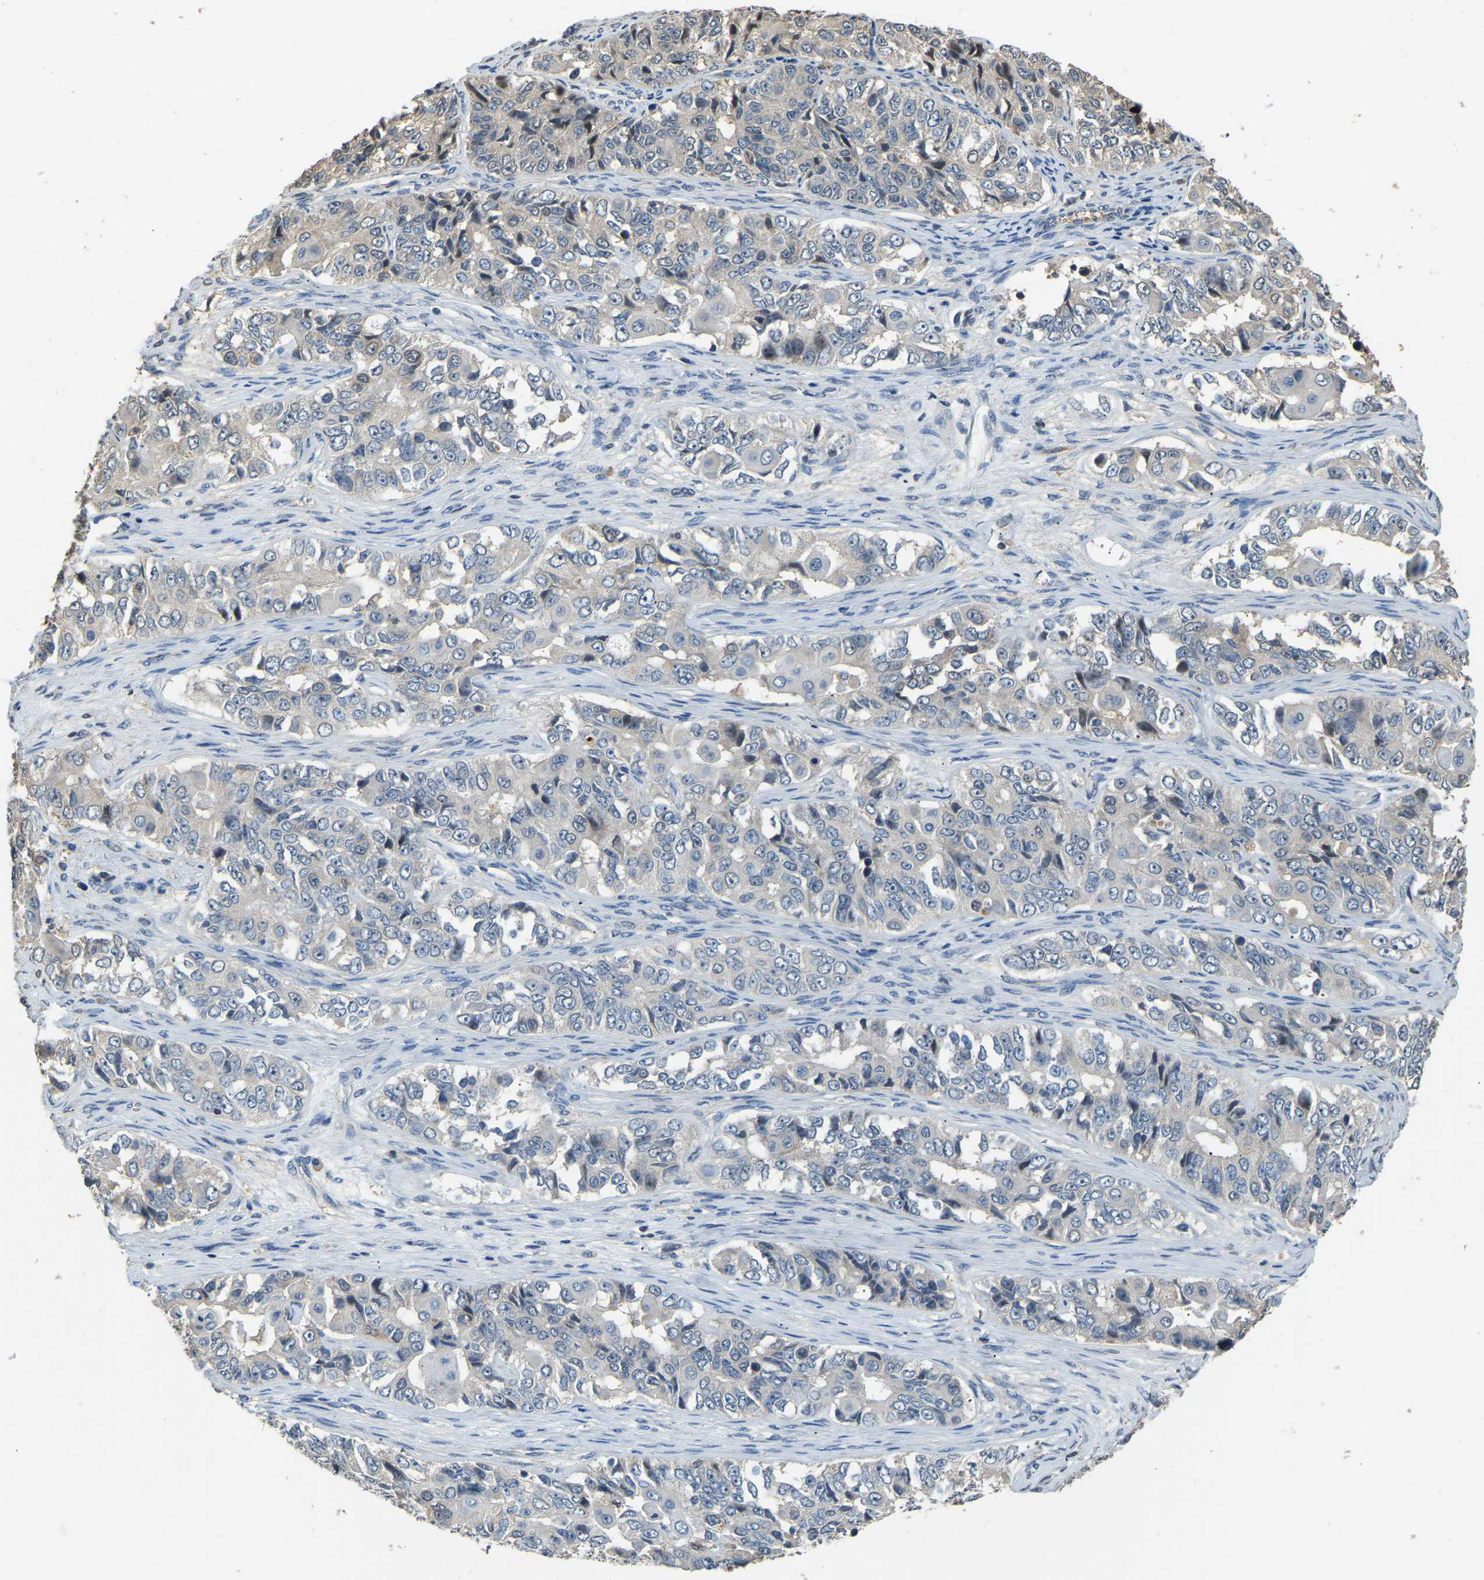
{"staining": {"intensity": "negative", "quantity": "none", "location": "none"}, "tissue": "ovarian cancer", "cell_type": "Tumor cells", "image_type": "cancer", "snomed": [{"axis": "morphology", "description": "Carcinoma, endometroid"}, {"axis": "topography", "description": "Ovary"}], "caption": "A micrograph of ovarian cancer (endometroid carcinoma) stained for a protein reveals no brown staining in tumor cells.", "gene": "TUFM", "patient": {"sex": "female", "age": 51}}